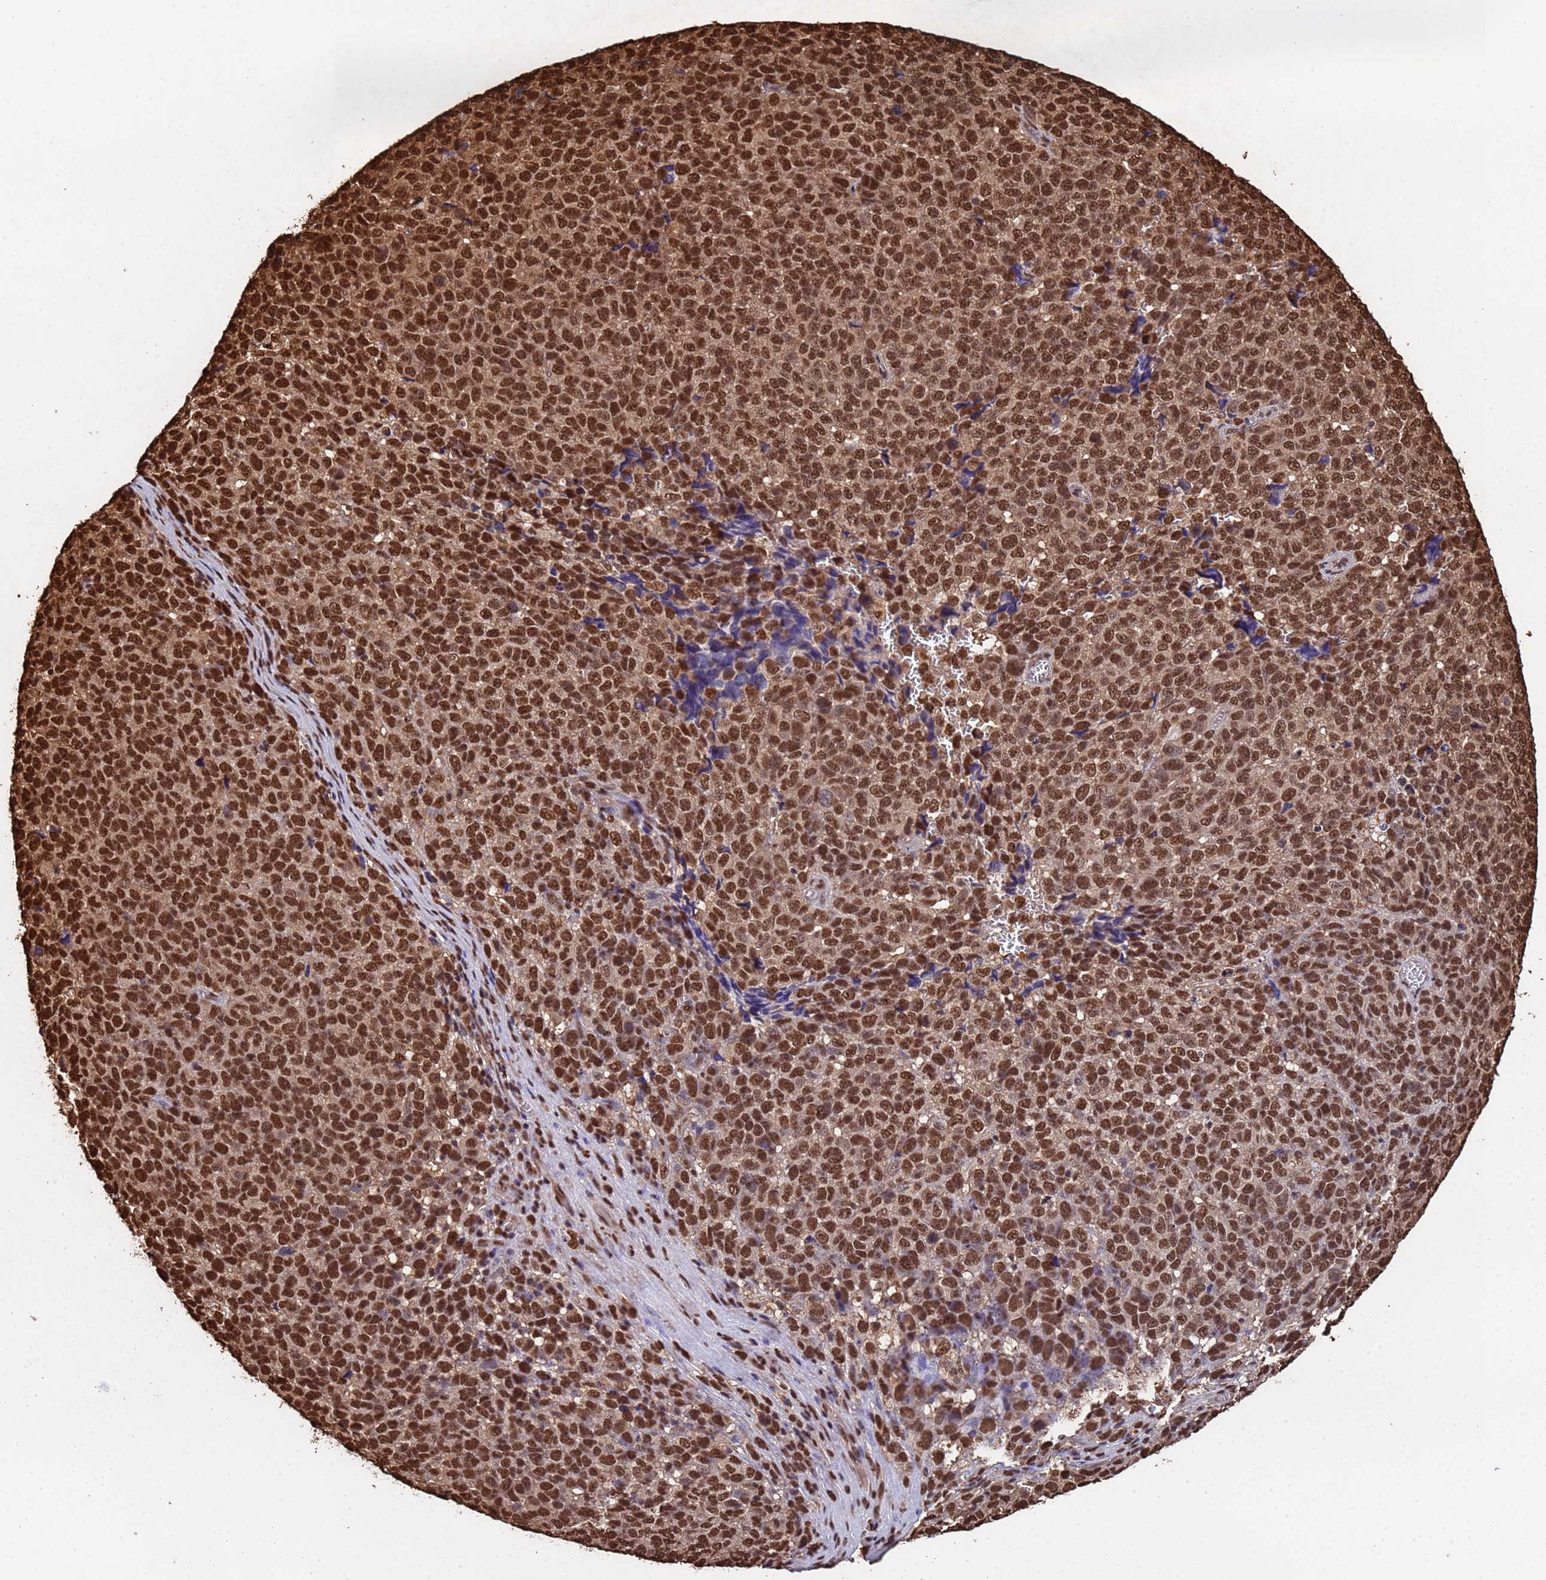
{"staining": {"intensity": "strong", "quantity": ">75%", "location": "nuclear"}, "tissue": "melanoma", "cell_type": "Tumor cells", "image_type": "cancer", "snomed": [{"axis": "morphology", "description": "Malignant melanoma, NOS"}, {"axis": "topography", "description": "Nose, NOS"}], "caption": "Immunohistochemical staining of human melanoma demonstrates high levels of strong nuclear expression in approximately >75% of tumor cells.", "gene": "SUMO4", "patient": {"sex": "female", "age": 48}}